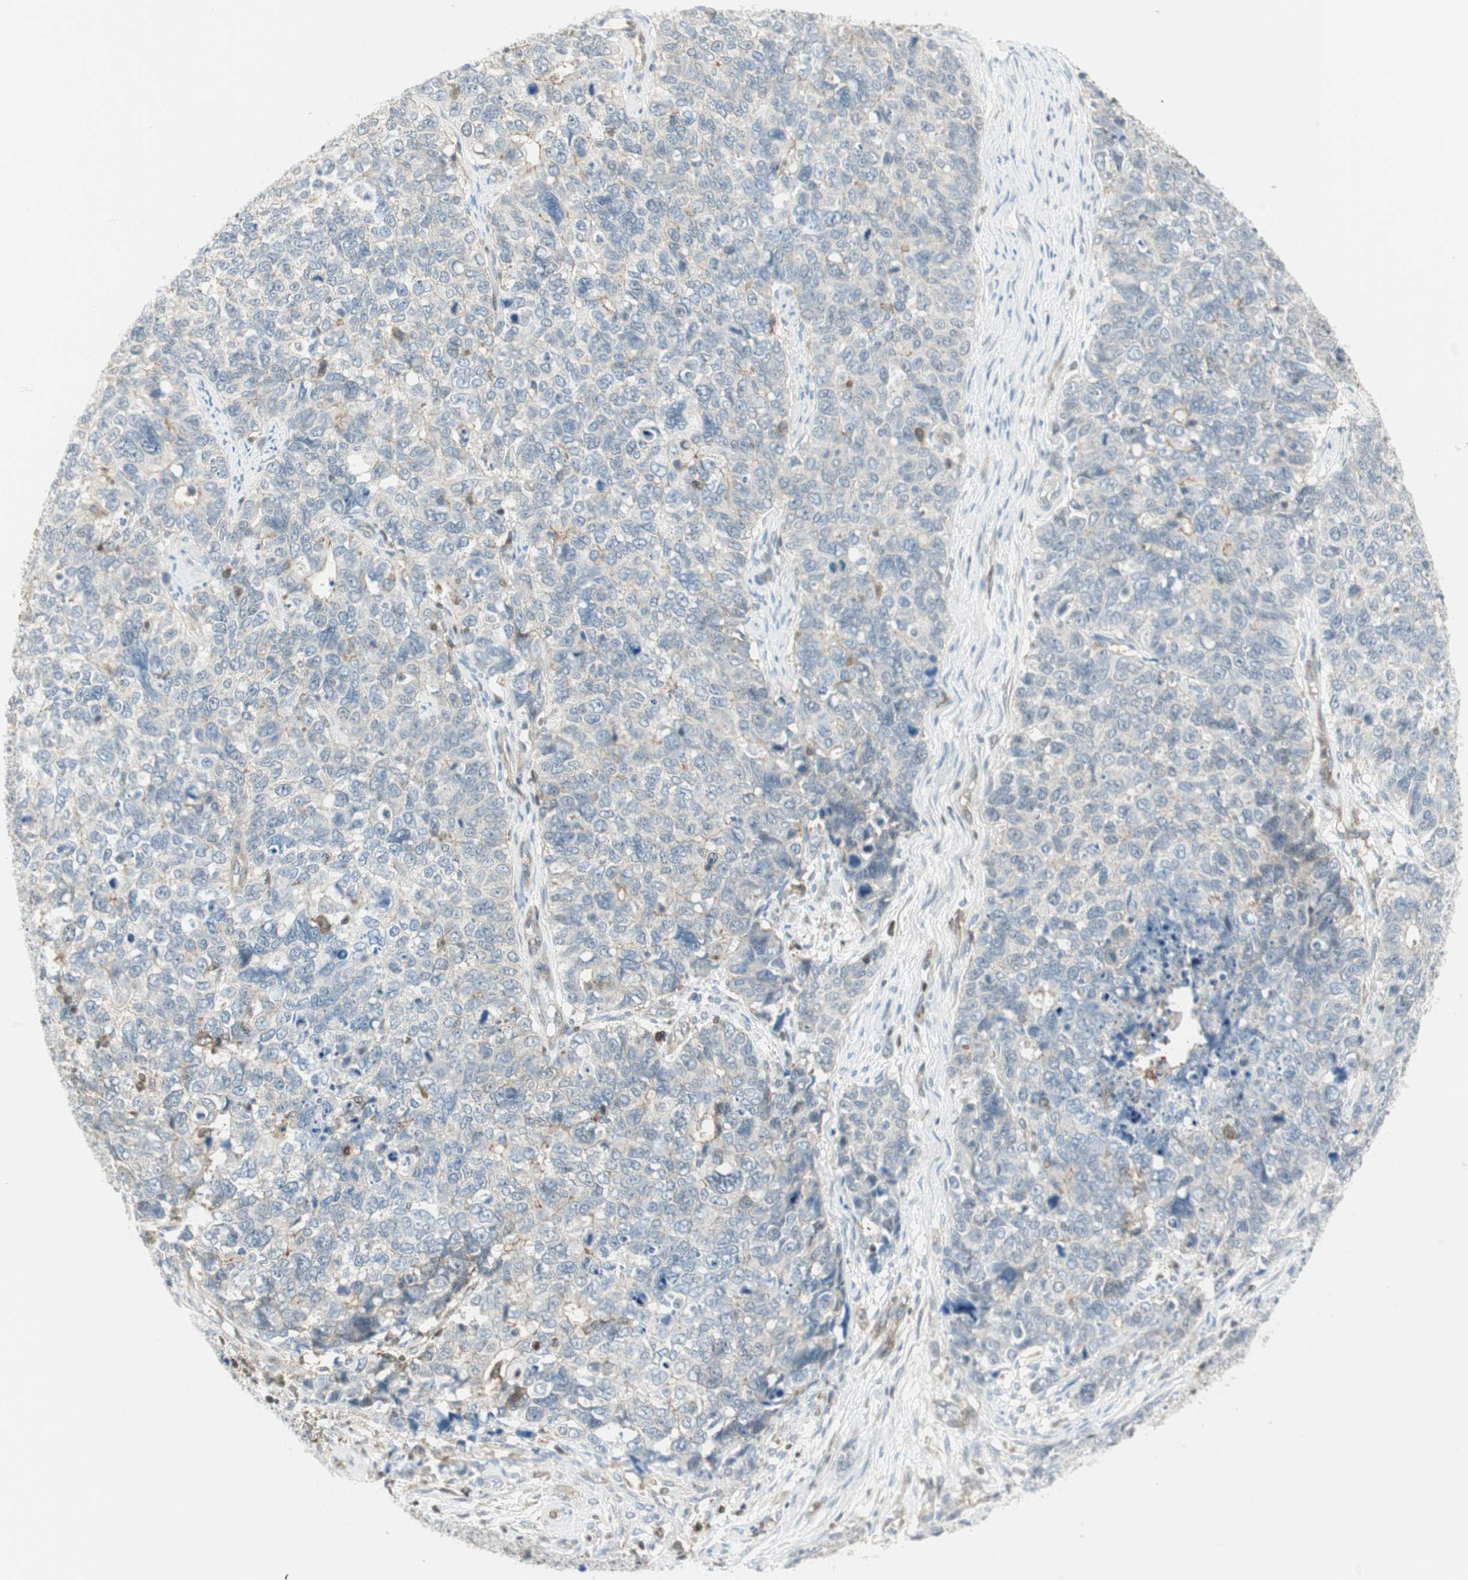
{"staining": {"intensity": "negative", "quantity": "none", "location": "none"}, "tissue": "cervical cancer", "cell_type": "Tumor cells", "image_type": "cancer", "snomed": [{"axis": "morphology", "description": "Squamous cell carcinoma, NOS"}, {"axis": "topography", "description": "Cervix"}], "caption": "This is an immunohistochemistry (IHC) photomicrograph of human squamous cell carcinoma (cervical). There is no positivity in tumor cells.", "gene": "PPP1CA", "patient": {"sex": "female", "age": 63}}